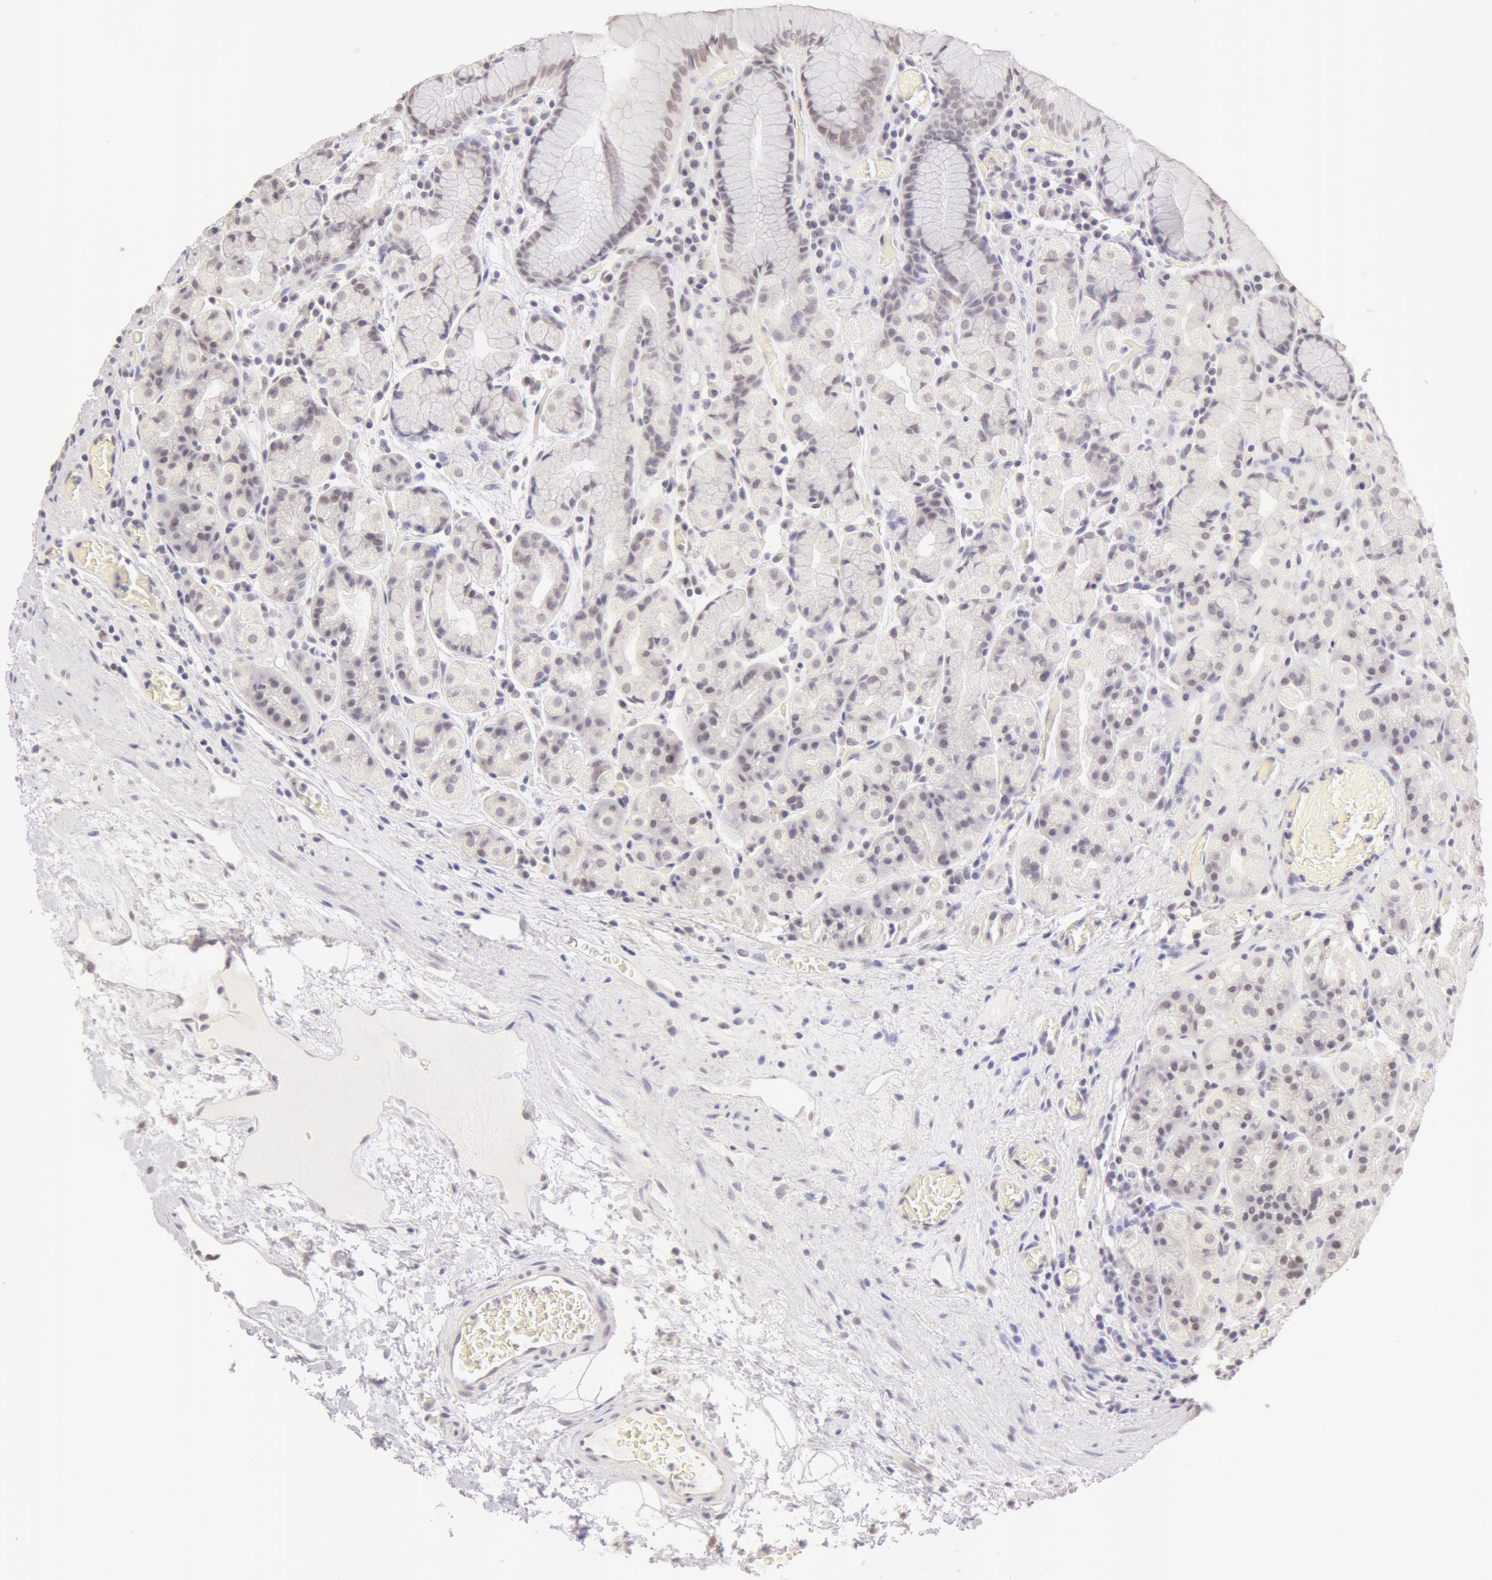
{"staining": {"intensity": "negative", "quantity": "none", "location": "none"}, "tissue": "stomach", "cell_type": "Glandular cells", "image_type": "normal", "snomed": [{"axis": "morphology", "description": "Normal tissue, NOS"}, {"axis": "topography", "description": "Stomach, lower"}], "caption": "High magnification brightfield microscopy of normal stomach stained with DAB (brown) and counterstained with hematoxylin (blue): glandular cells show no significant expression. (Brightfield microscopy of DAB (3,3'-diaminobenzidine) immunohistochemistry at high magnification).", "gene": "ZNF597", "patient": {"sex": "male", "age": 58}}